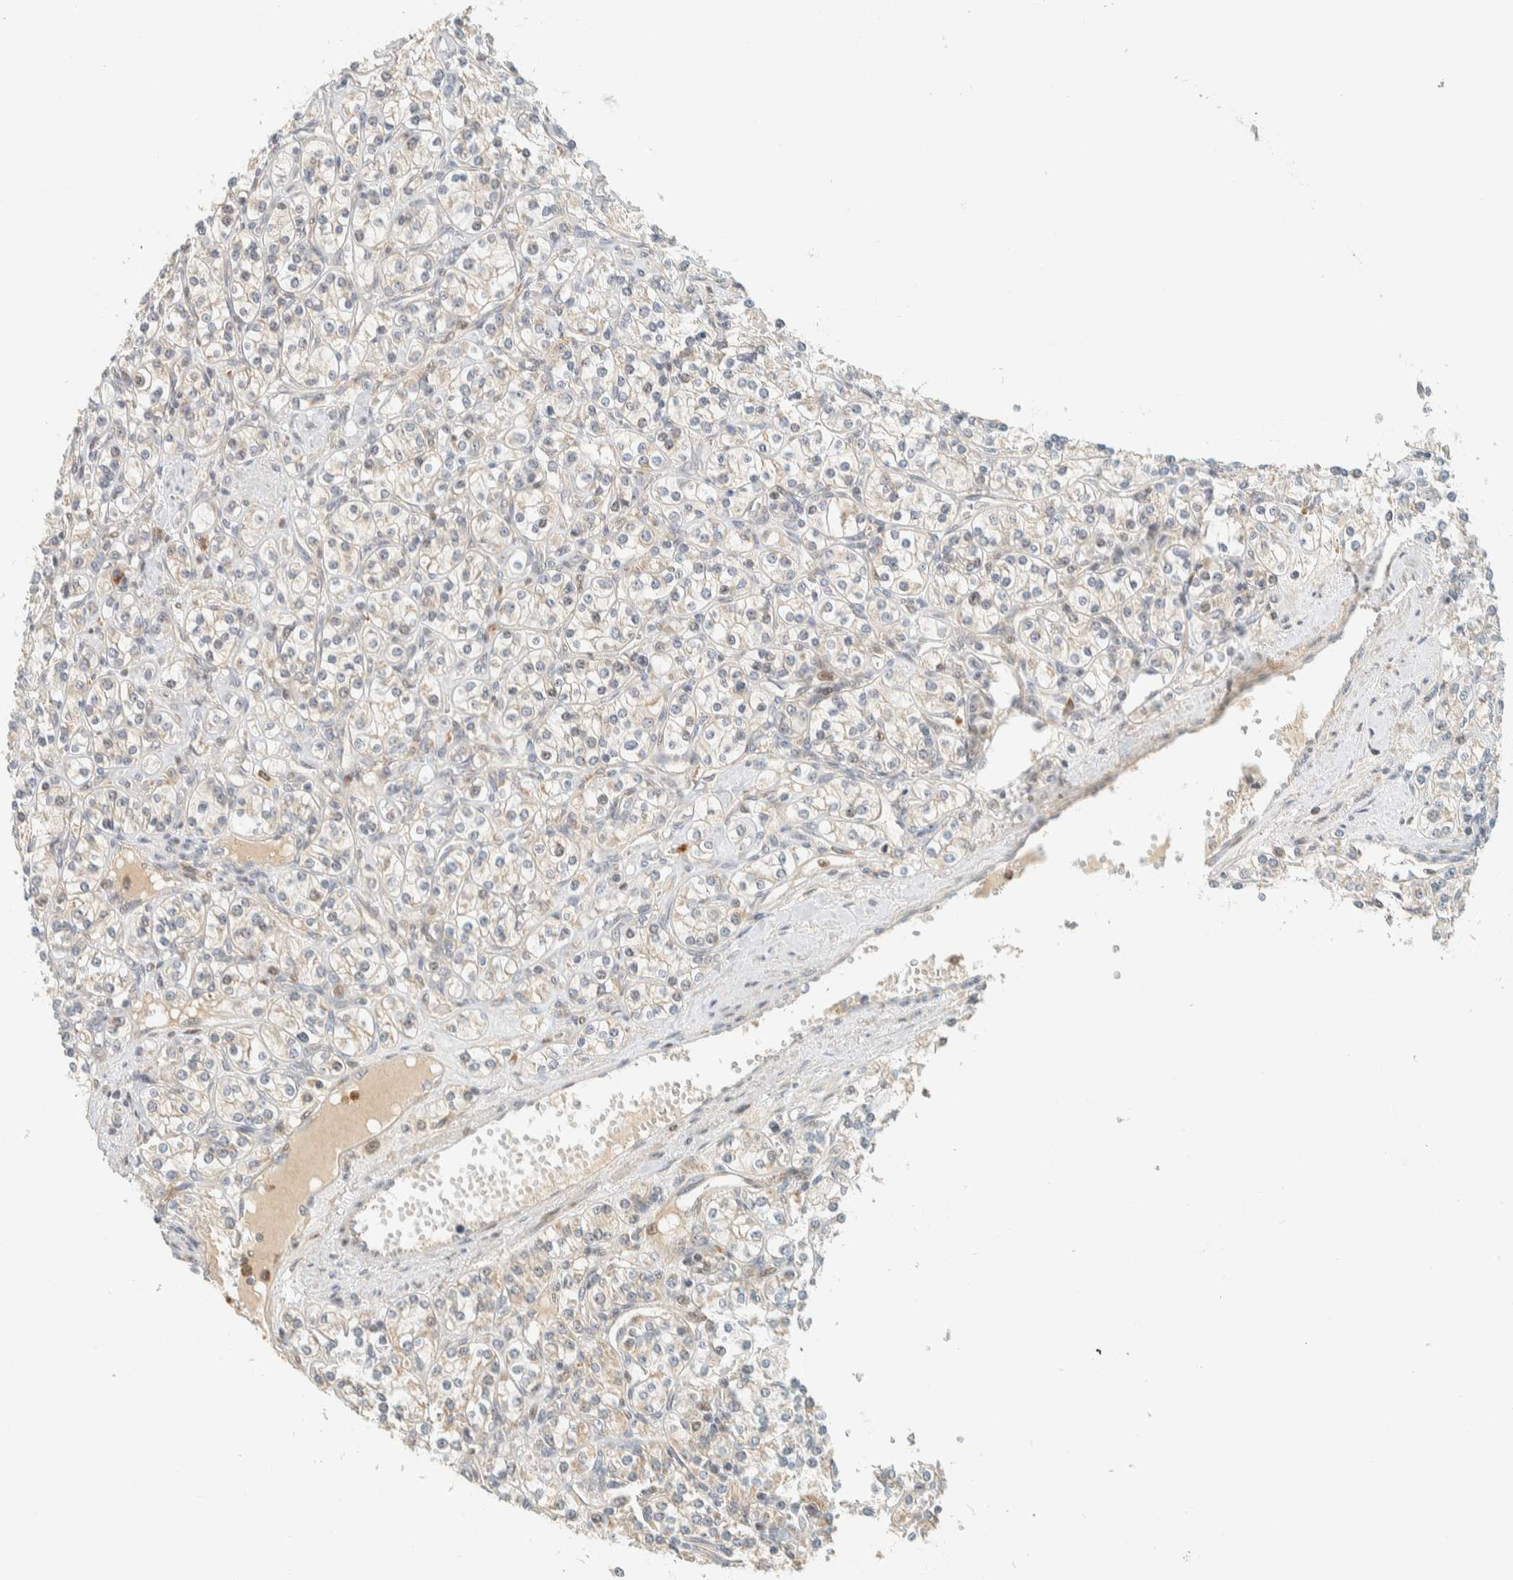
{"staining": {"intensity": "weak", "quantity": "<25%", "location": "cytoplasmic/membranous"}, "tissue": "renal cancer", "cell_type": "Tumor cells", "image_type": "cancer", "snomed": [{"axis": "morphology", "description": "Adenocarcinoma, NOS"}, {"axis": "topography", "description": "Kidney"}], "caption": "This is an immunohistochemistry (IHC) photomicrograph of renal adenocarcinoma. There is no positivity in tumor cells.", "gene": "CCDC171", "patient": {"sex": "male", "age": 77}}